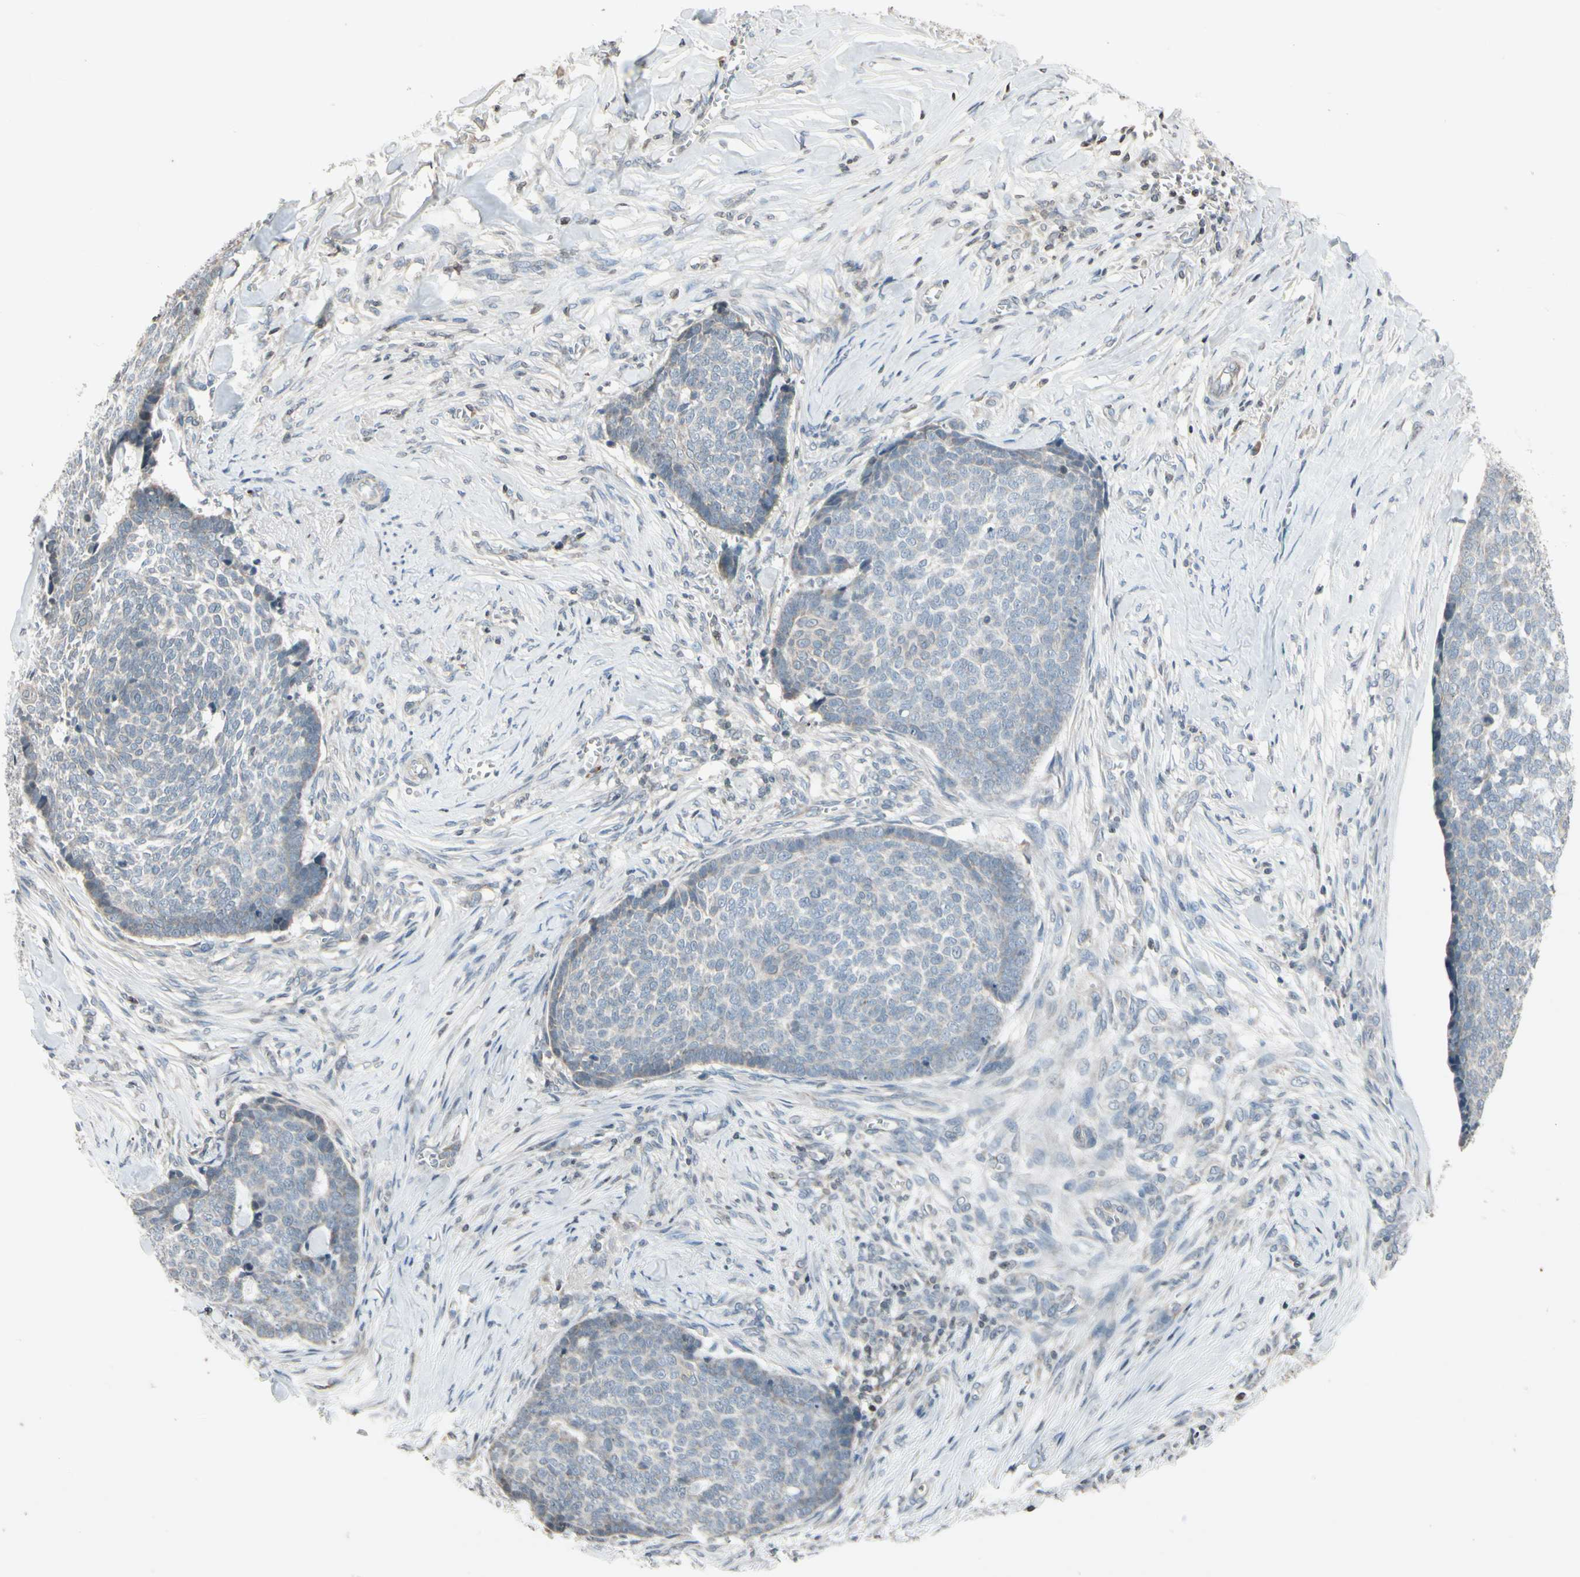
{"staining": {"intensity": "weak", "quantity": "25%-75%", "location": "cytoplasmic/membranous"}, "tissue": "skin cancer", "cell_type": "Tumor cells", "image_type": "cancer", "snomed": [{"axis": "morphology", "description": "Basal cell carcinoma"}, {"axis": "topography", "description": "Skin"}], "caption": "Tumor cells demonstrate weak cytoplasmic/membranous expression in about 25%-75% of cells in skin cancer (basal cell carcinoma).", "gene": "CLDN11", "patient": {"sex": "male", "age": 84}}